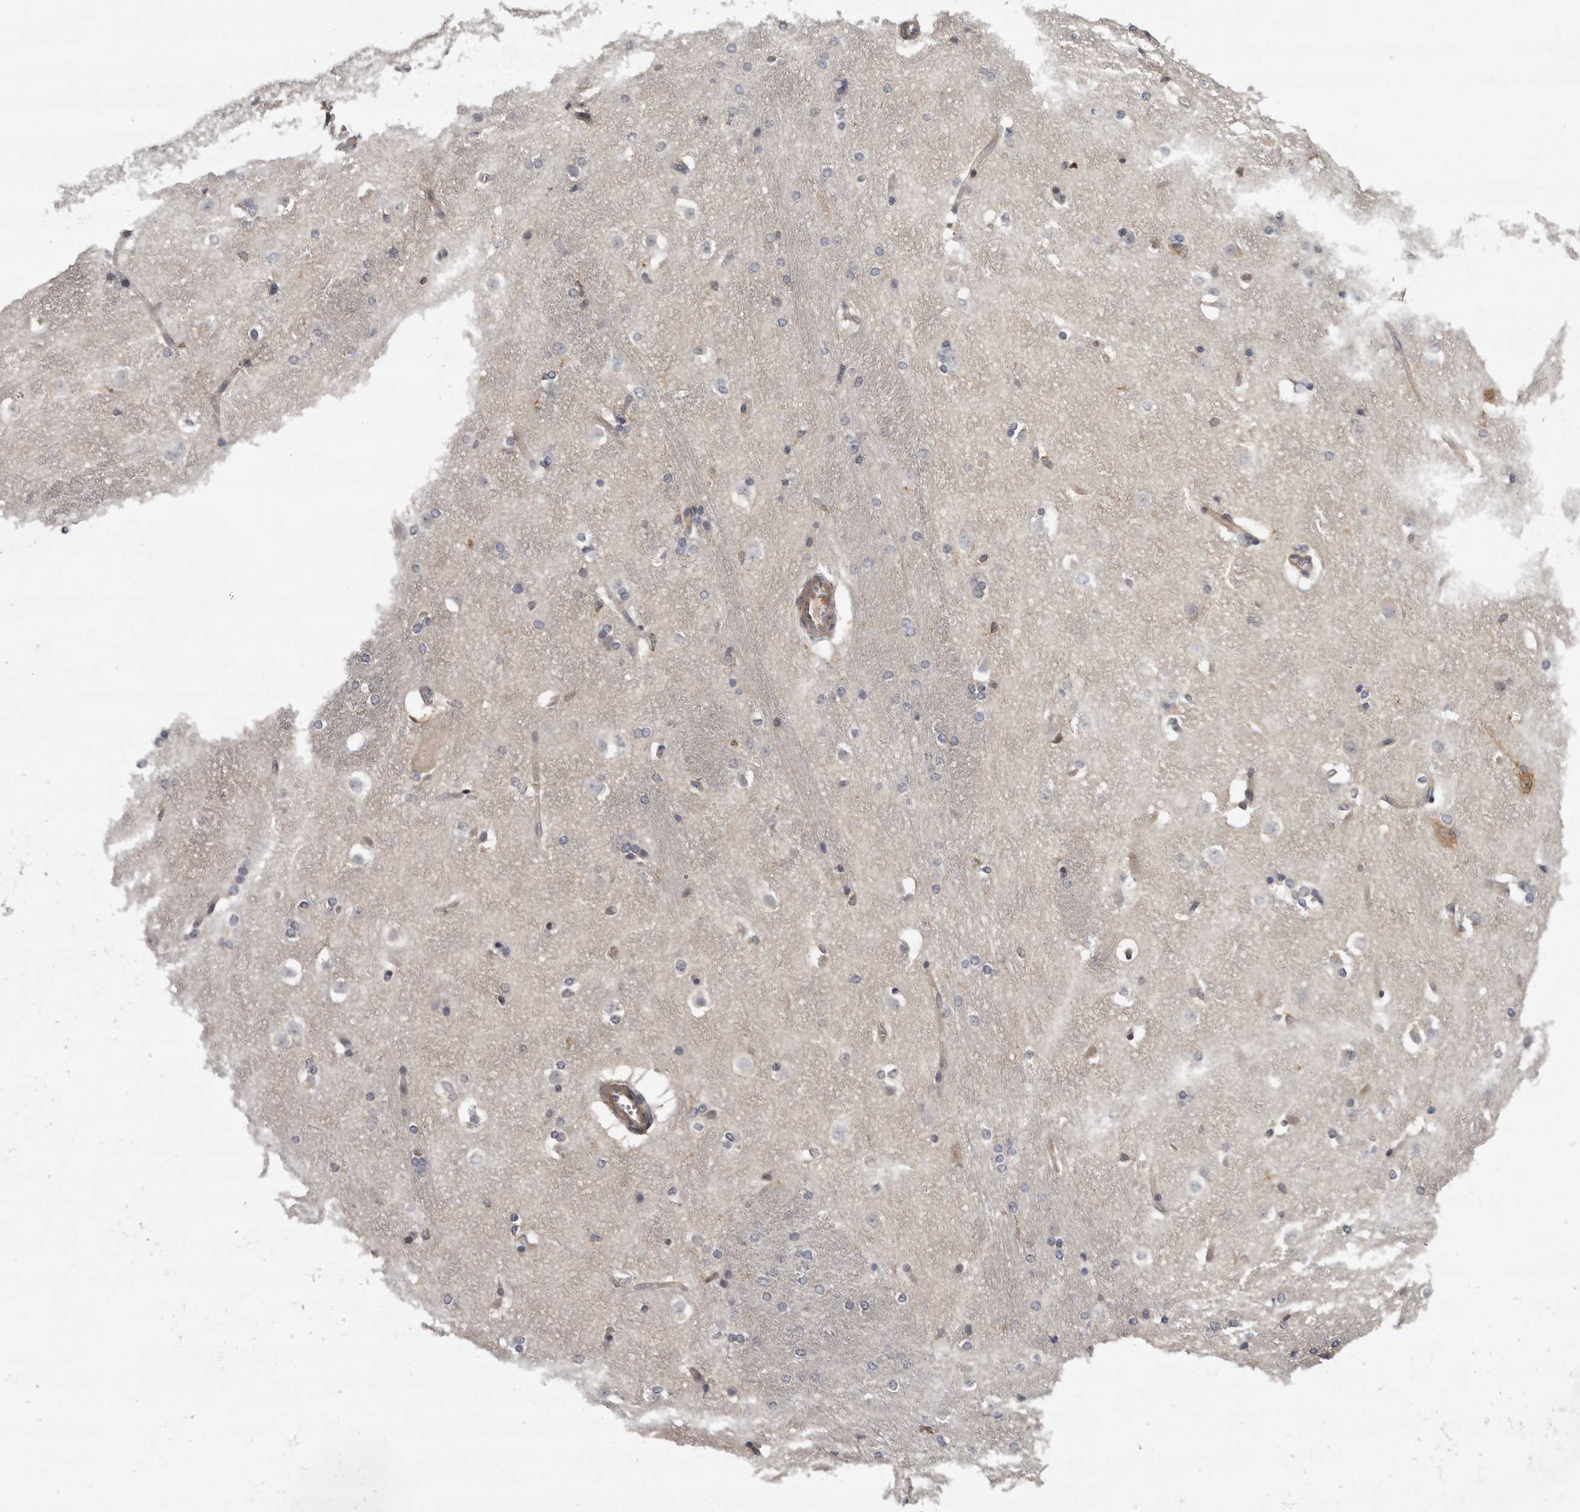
{"staining": {"intensity": "negative", "quantity": "none", "location": "none"}, "tissue": "caudate", "cell_type": "Glial cells", "image_type": "normal", "snomed": [{"axis": "morphology", "description": "Normal tissue, NOS"}, {"axis": "topography", "description": "Lateral ventricle wall"}], "caption": "This histopathology image is of unremarkable caudate stained with IHC to label a protein in brown with the nuclei are counter-stained blue. There is no expression in glial cells. (Stains: DAB (3,3'-diaminobenzidine) IHC with hematoxylin counter stain, Microscopy: brightfield microscopy at high magnification).", "gene": "CBL", "patient": {"sex": "female", "age": 19}}